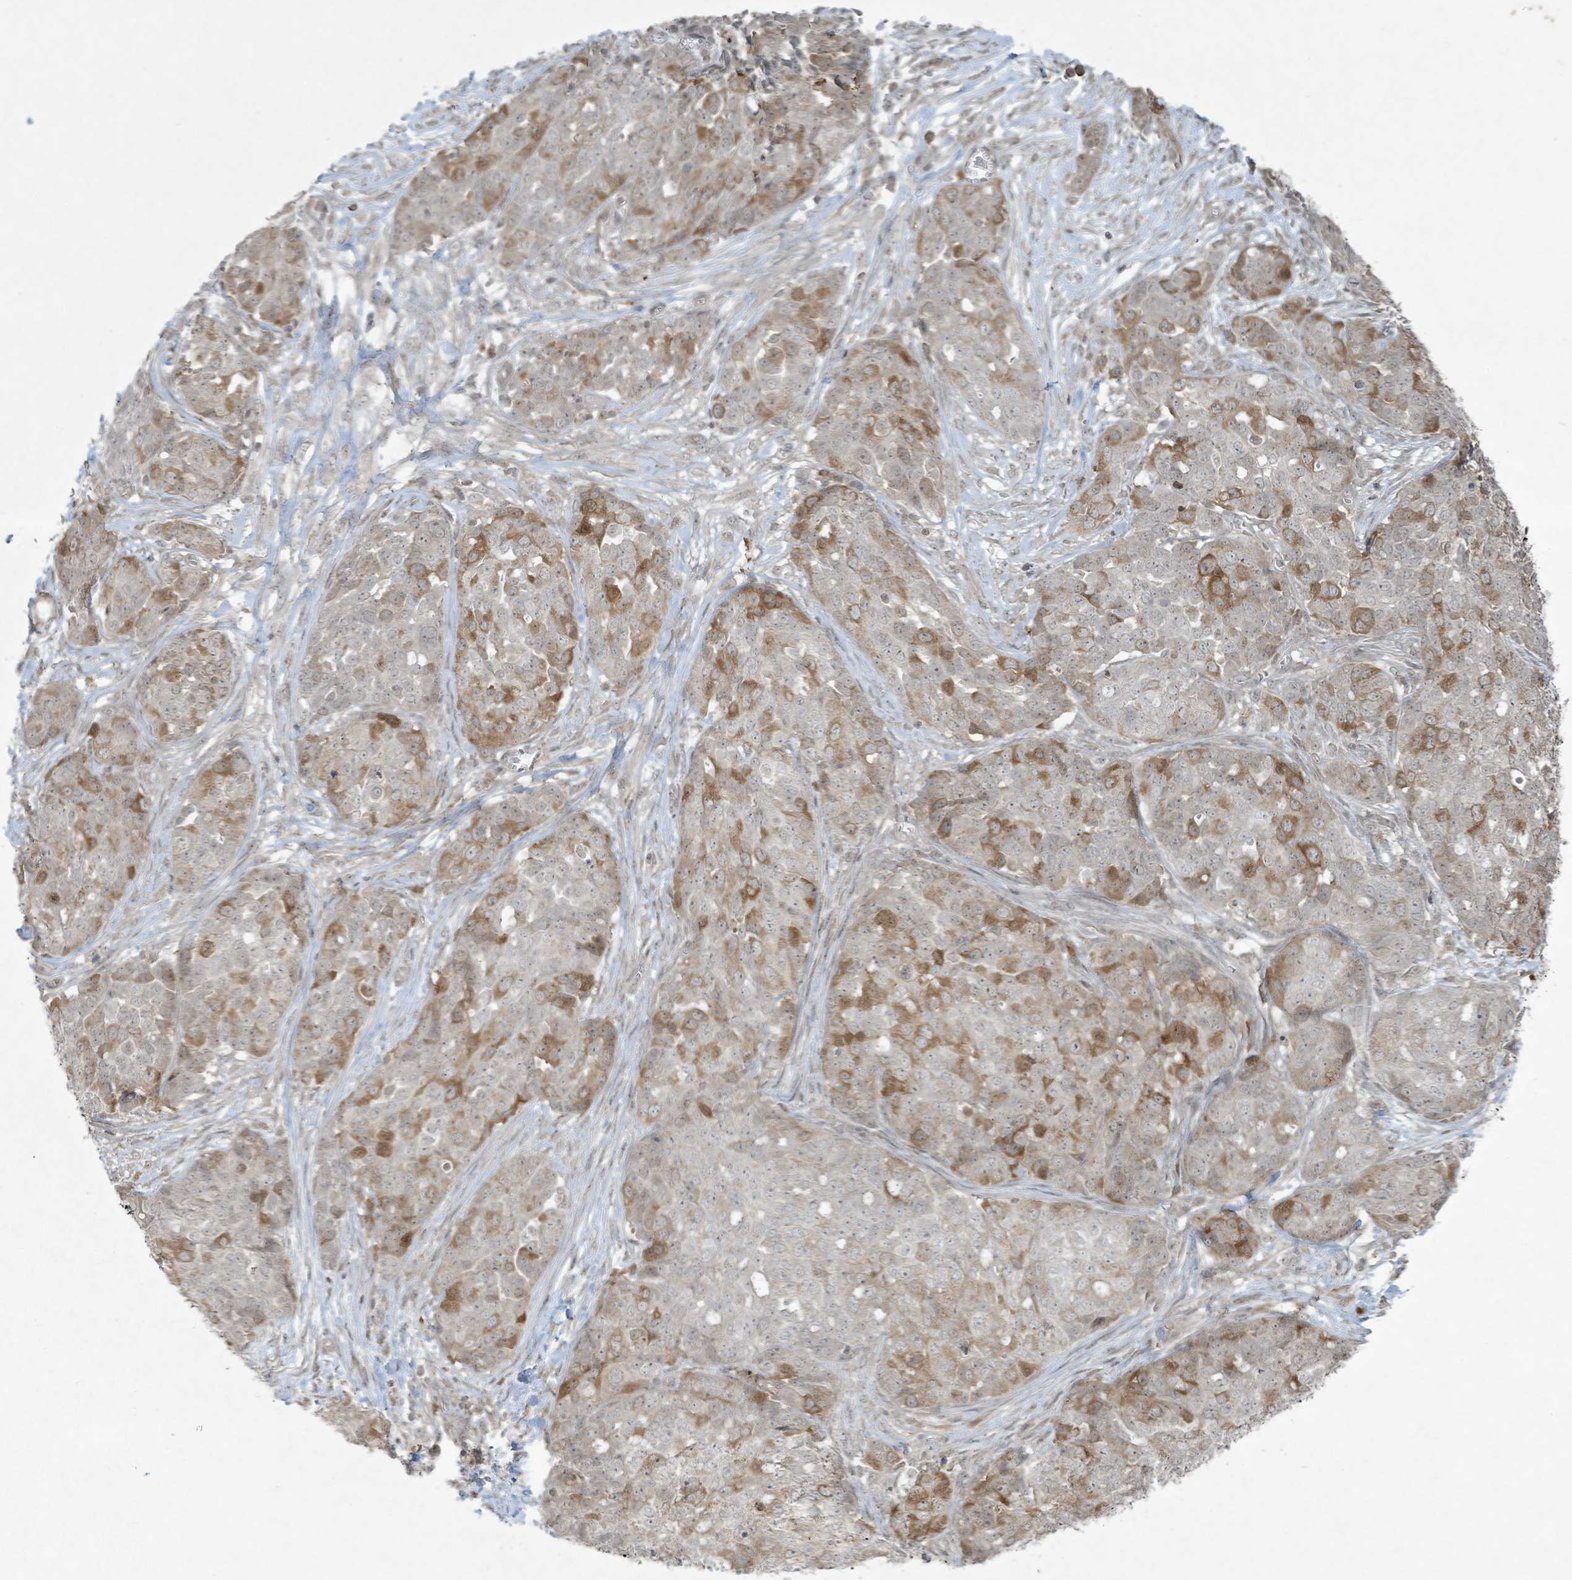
{"staining": {"intensity": "moderate", "quantity": "<25%", "location": "cytoplasmic/membranous"}, "tissue": "ovarian cancer", "cell_type": "Tumor cells", "image_type": "cancer", "snomed": [{"axis": "morphology", "description": "Cystadenocarcinoma, serous, NOS"}, {"axis": "topography", "description": "Soft tissue"}, {"axis": "topography", "description": "Ovary"}], "caption": "About <25% of tumor cells in serous cystadenocarcinoma (ovarian) exhibit moderate cytoplasmic/membranous protein staining as visualized by brown immunohistochemical staining.", "gene": "ZNF263", "patient": {"sex": "female", "age": 57}}